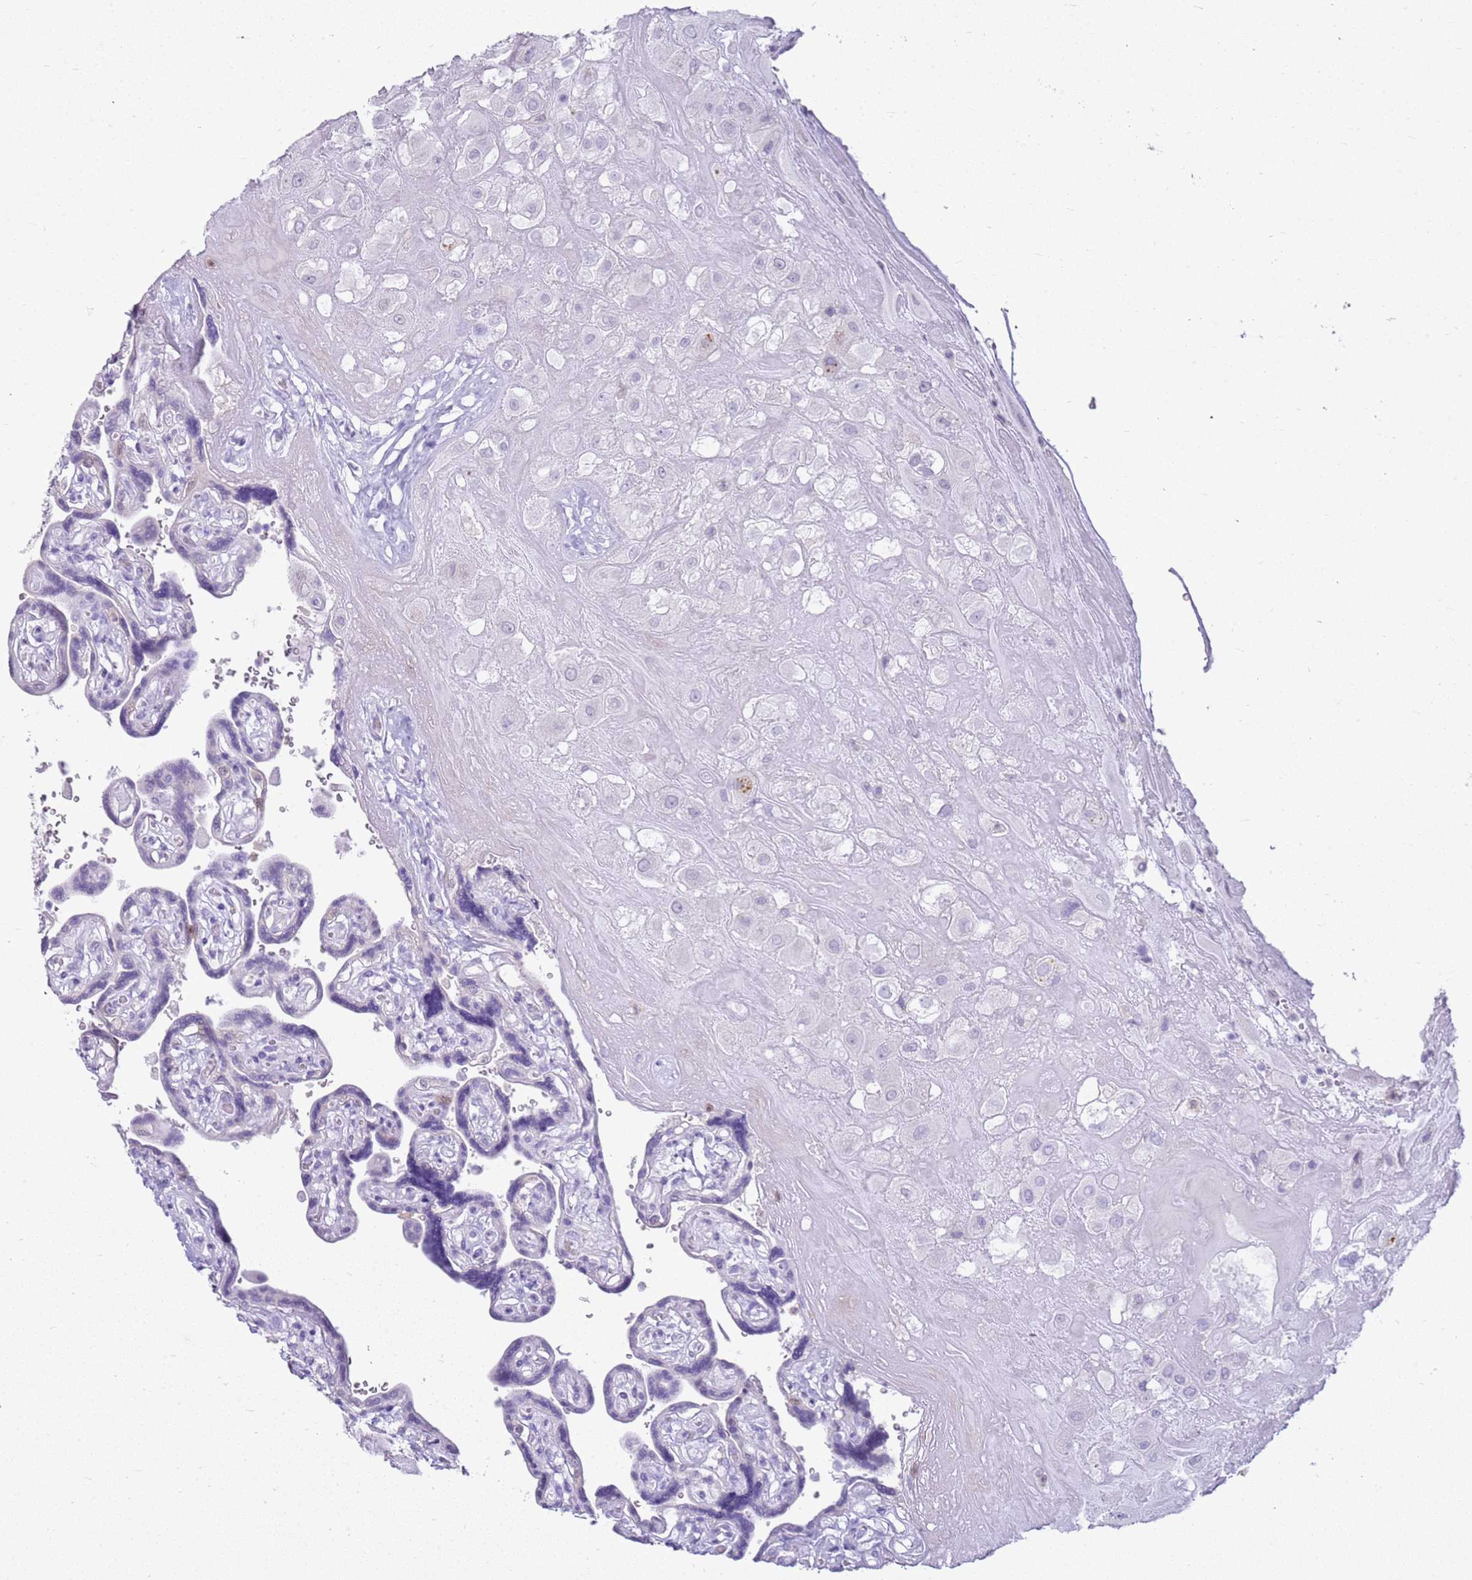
{"staining": {"intensity": "negative", "quantity": "none", "location": "none"}, "tissue": "placenta", "cell_type": "Decidual cells", "image_type": "normal", "snomed": [{"axis": "morphology", "description": "Normal tissue, NOS"}, {"axis": "topography", "description": "Placenta"}], "caption": "The immunohistochemistry (IHC) photomicrograph has no significant expression in decidual cells of placenta.", "gene": "CSTA", "patient": {"sex": "female", "age": 32}}